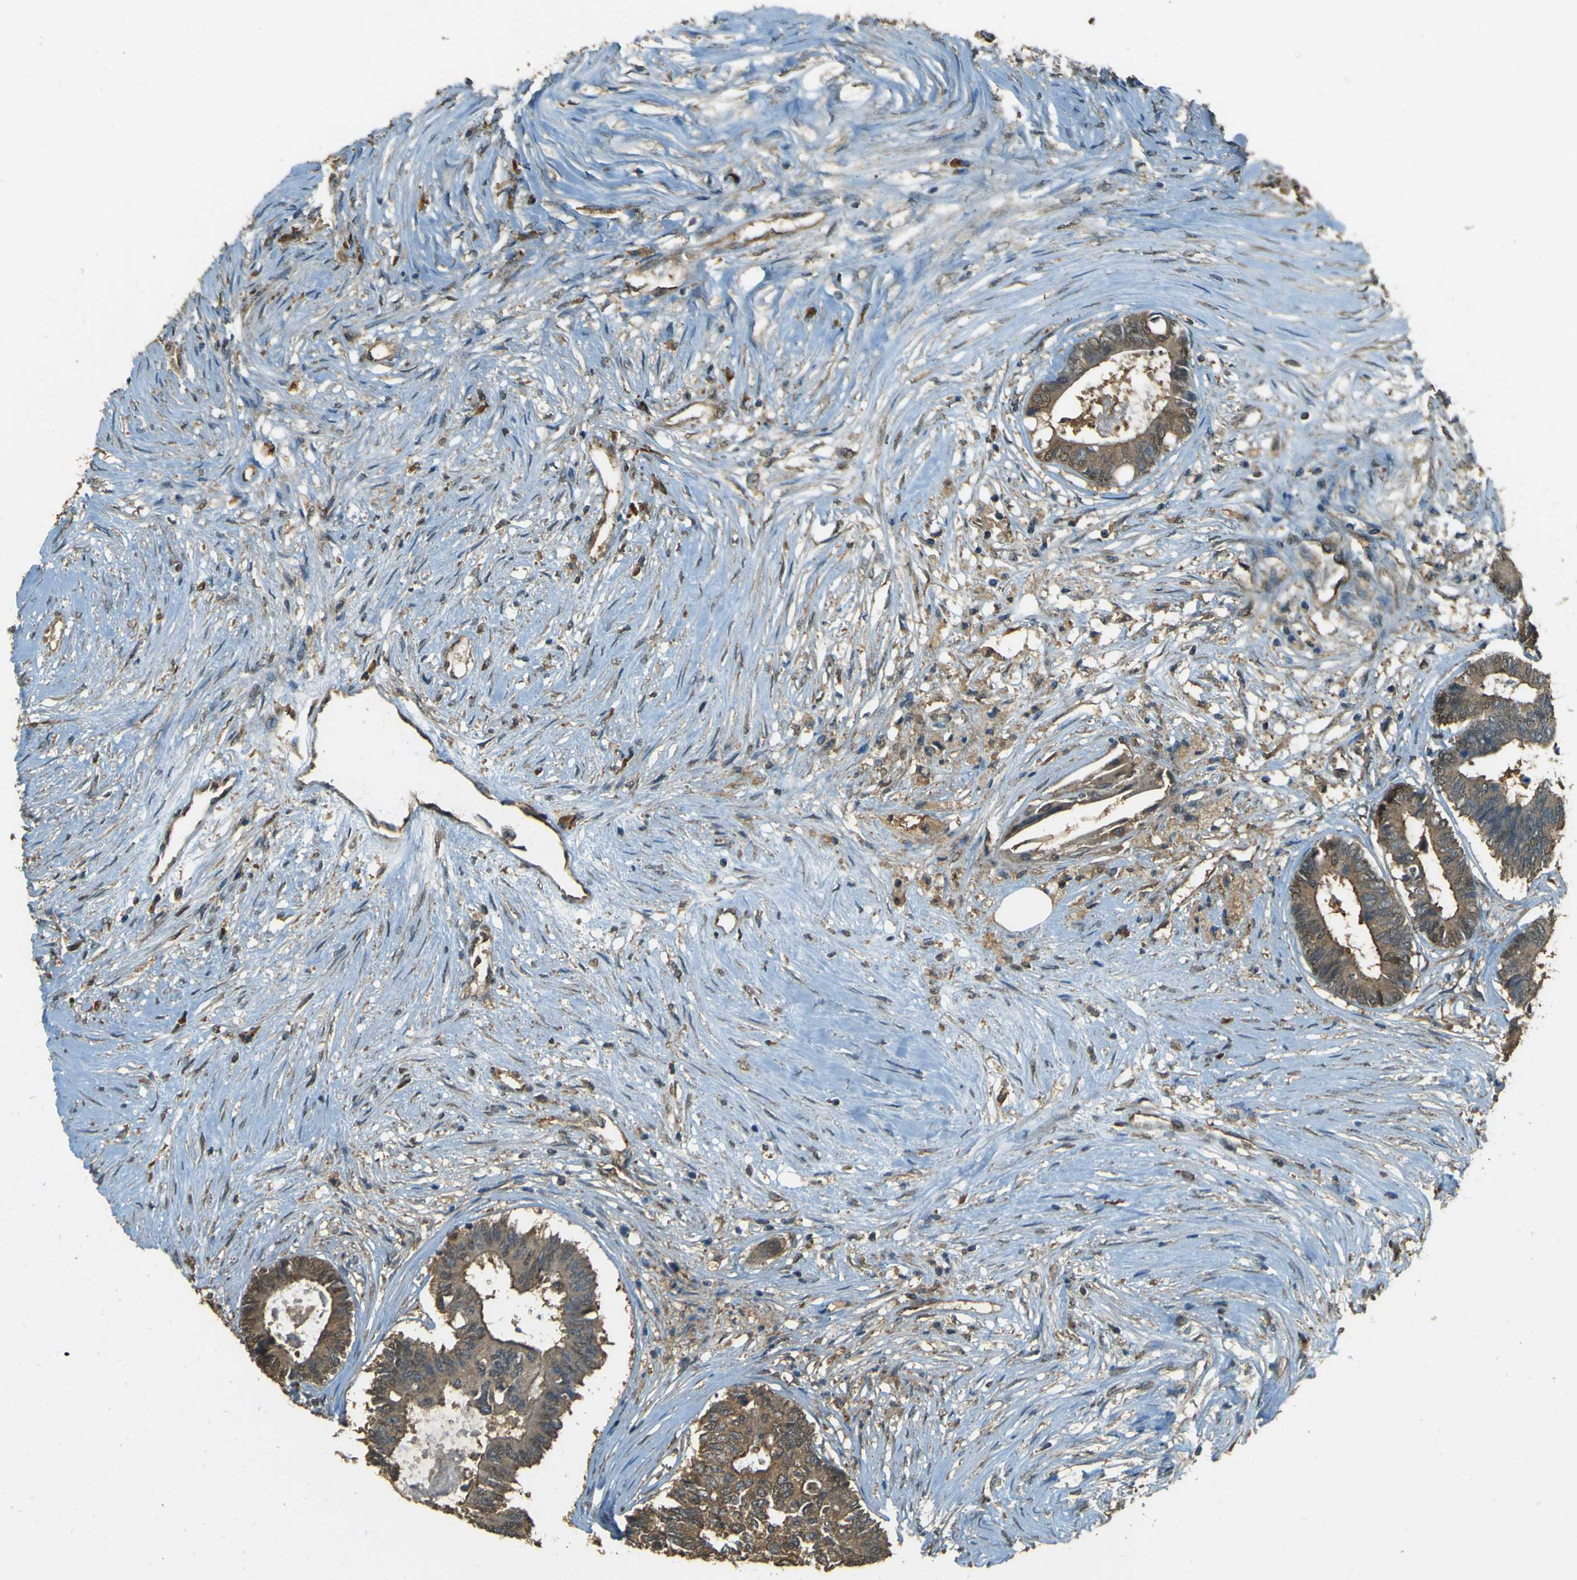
{"staining": {"intensity": "moderate", "quantity": ">75%", "location": "cytoplasmic/membranous"}, "tissue": "colorectal cancer", "cell_type": "Tumor cells", "image_type": "cancer", "snomed": [{"axis": "morphology", "description": "Adenocarcinoma, NOS"}, {"axis": "topography", "description": "Rectum"}], "caption": "Protein staining of colorectal cancer (adenocarcinoma) tissue reveals moderate cytoplasmic/membranous staining in approximately >75% of tumor cells. Ihc stains the protein in brown and the nuclei are stained blue.", "gene": "GOLGA1", "patient": {"sex": "male", "age": 63}}